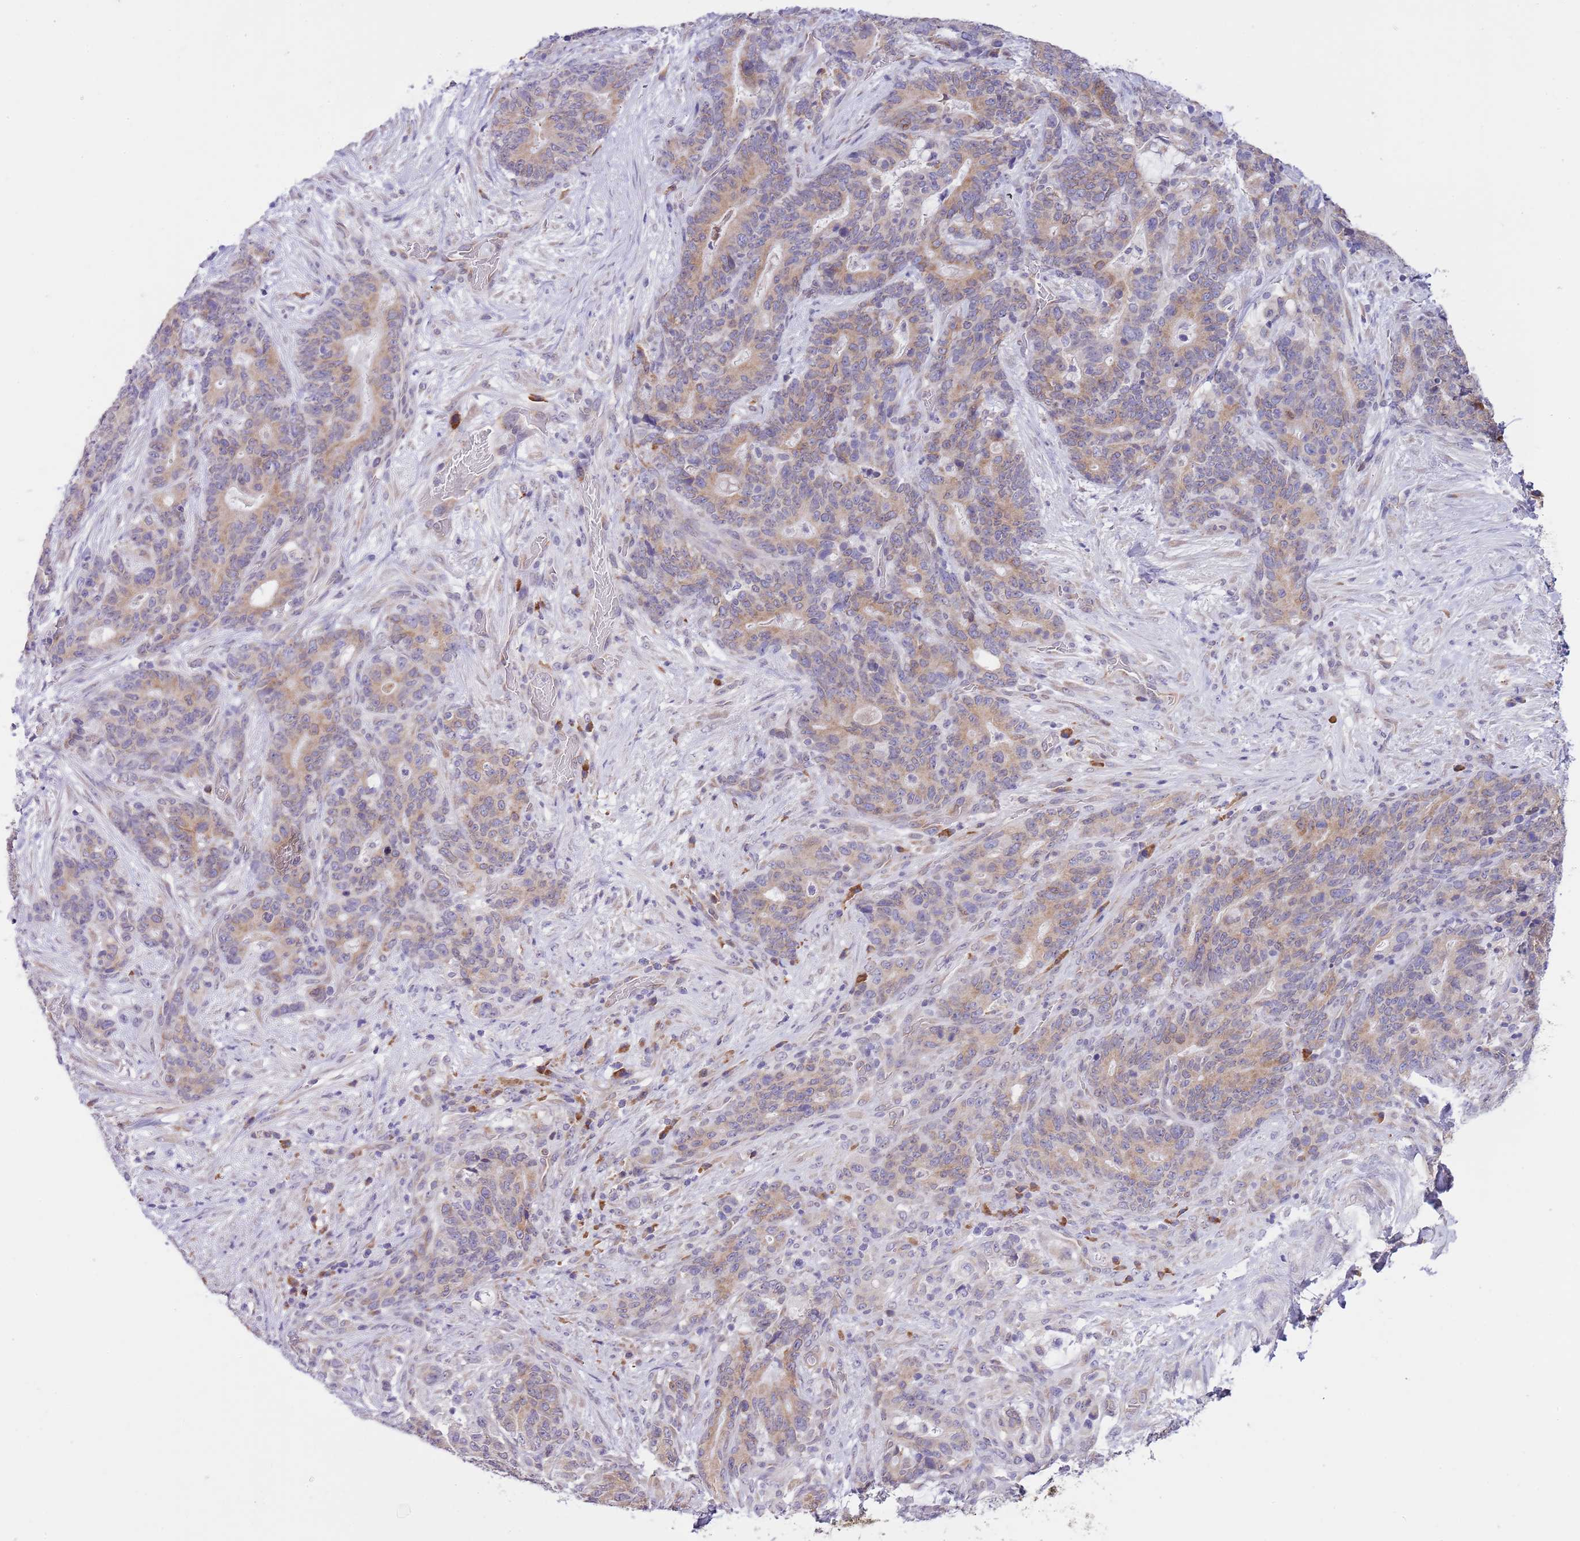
{"staining": {"intensity": "moderate", "quantity": "25%-75%", "location": "cytoplasmic/membranous"}, "tissue": "stomach cancer", "cell_type": "Tumor cells", "image_type": "cancer", "snomed": [{"axis": "morphology", "description": "Normal tissue, NOS"}, {"axis": "morphology", "description": "Adenocarcinoma, NOS"}, {"axis": "topography", "description": "Stomach"}], "caption": "Human stomach cancer (adenocarcinoma) stained for a protein (brown) exhibits moderate cytoplasmic/membranous positive positivity in about 25%-75% of tumor cells.", "gene": "EBPL", "patient": {"sex": "female", "age": 64}}